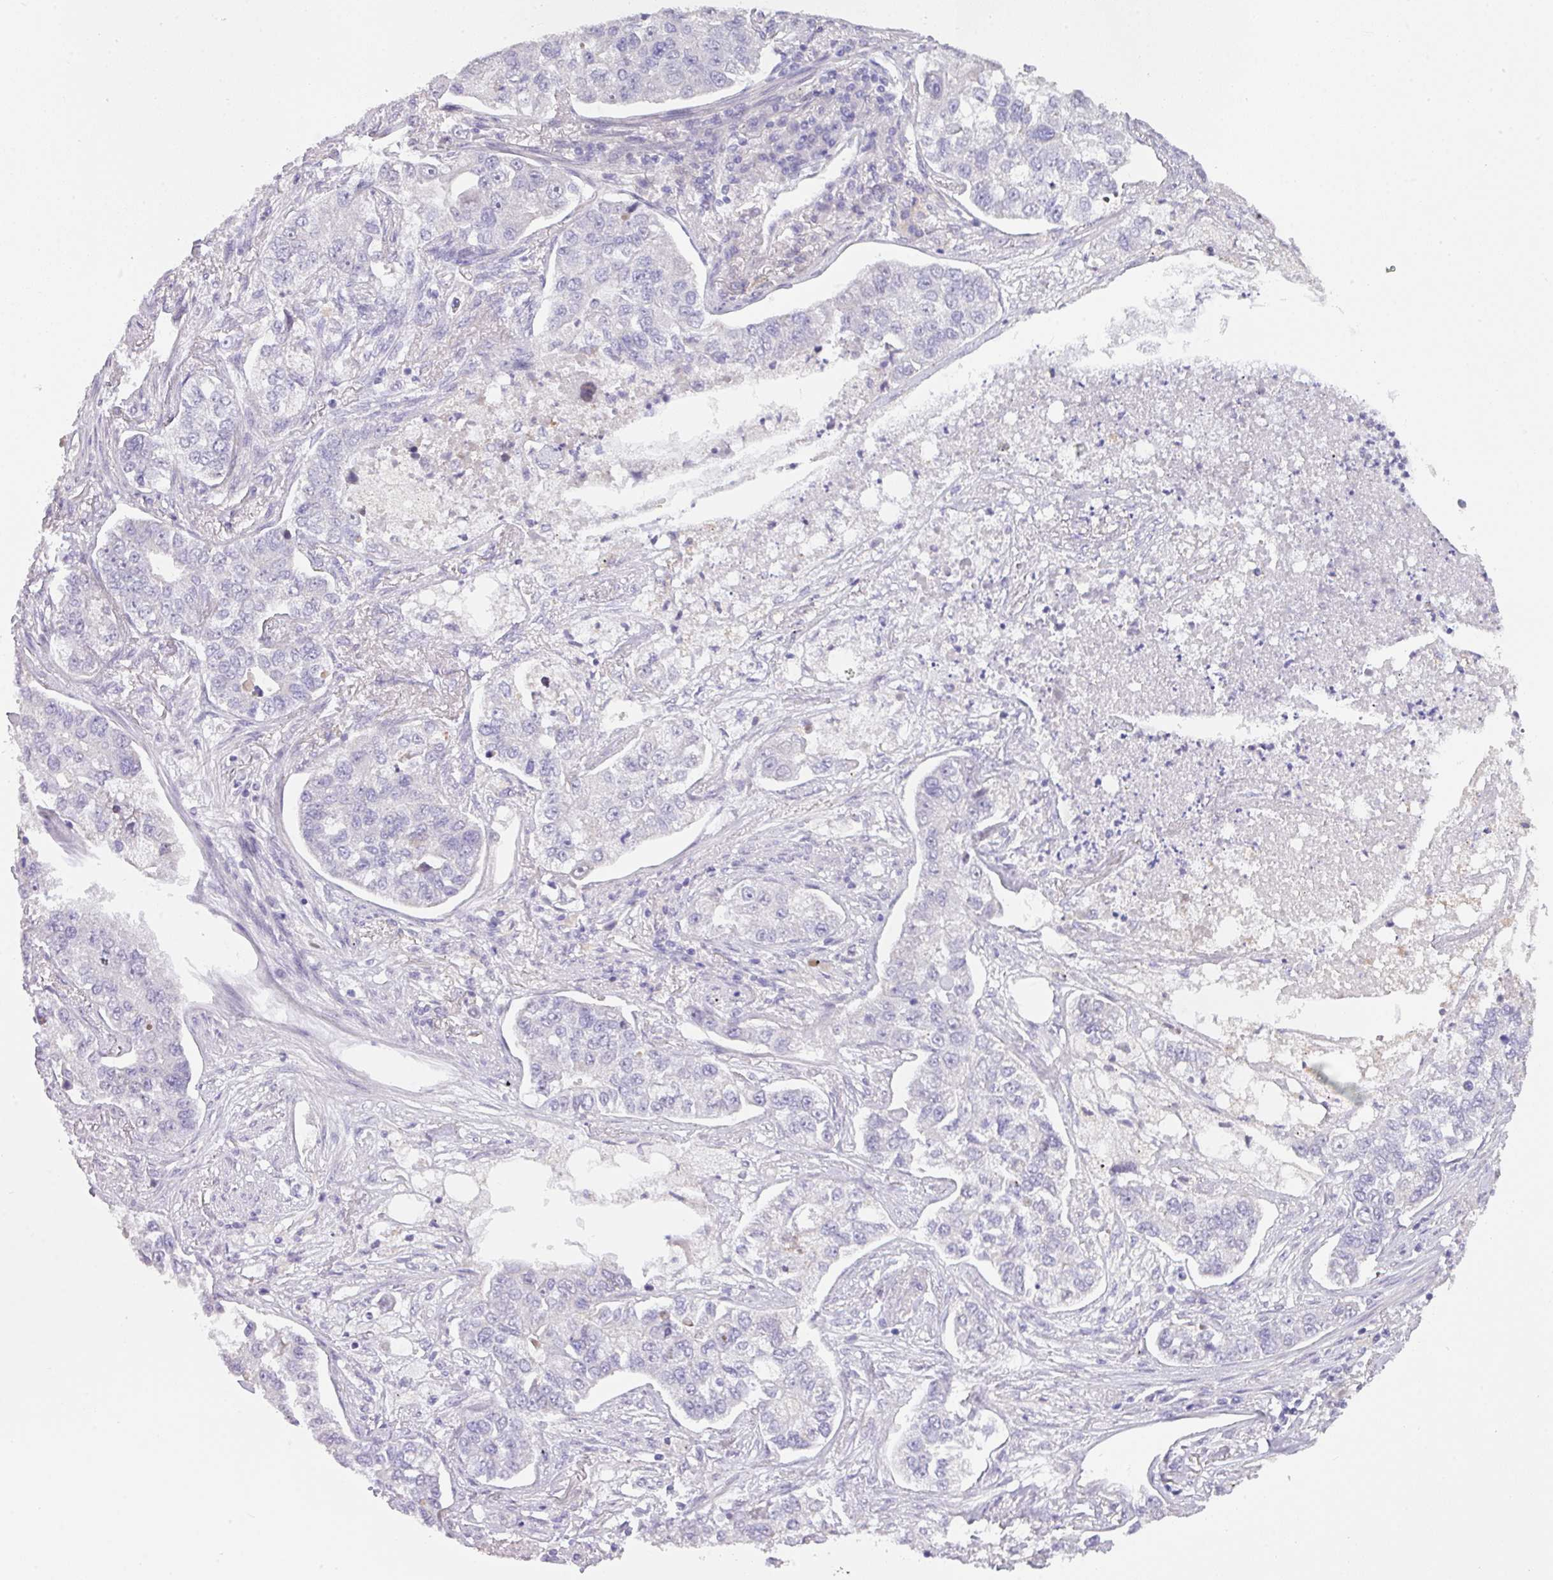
{"staining": {"intensity": "negative", "quantity": "none", "location": "none"}, "tissue": "lung cancer", "cell_type": "Tumor cells", "image_type": "cancer", "snomed": [{"axis": "morphology", "description": "Adenocarcinoma, NOS"}, {"axis": "topography", "description": "Lung"}], "caption": "High power microscopy photomicrograph of an immunohistochemistry micrograph of lung adenocarcinoma, revealing no significant staining in tumor cells.", "gene": "ANKRD13B", "patient": {"sex": "male", "age": 49}}